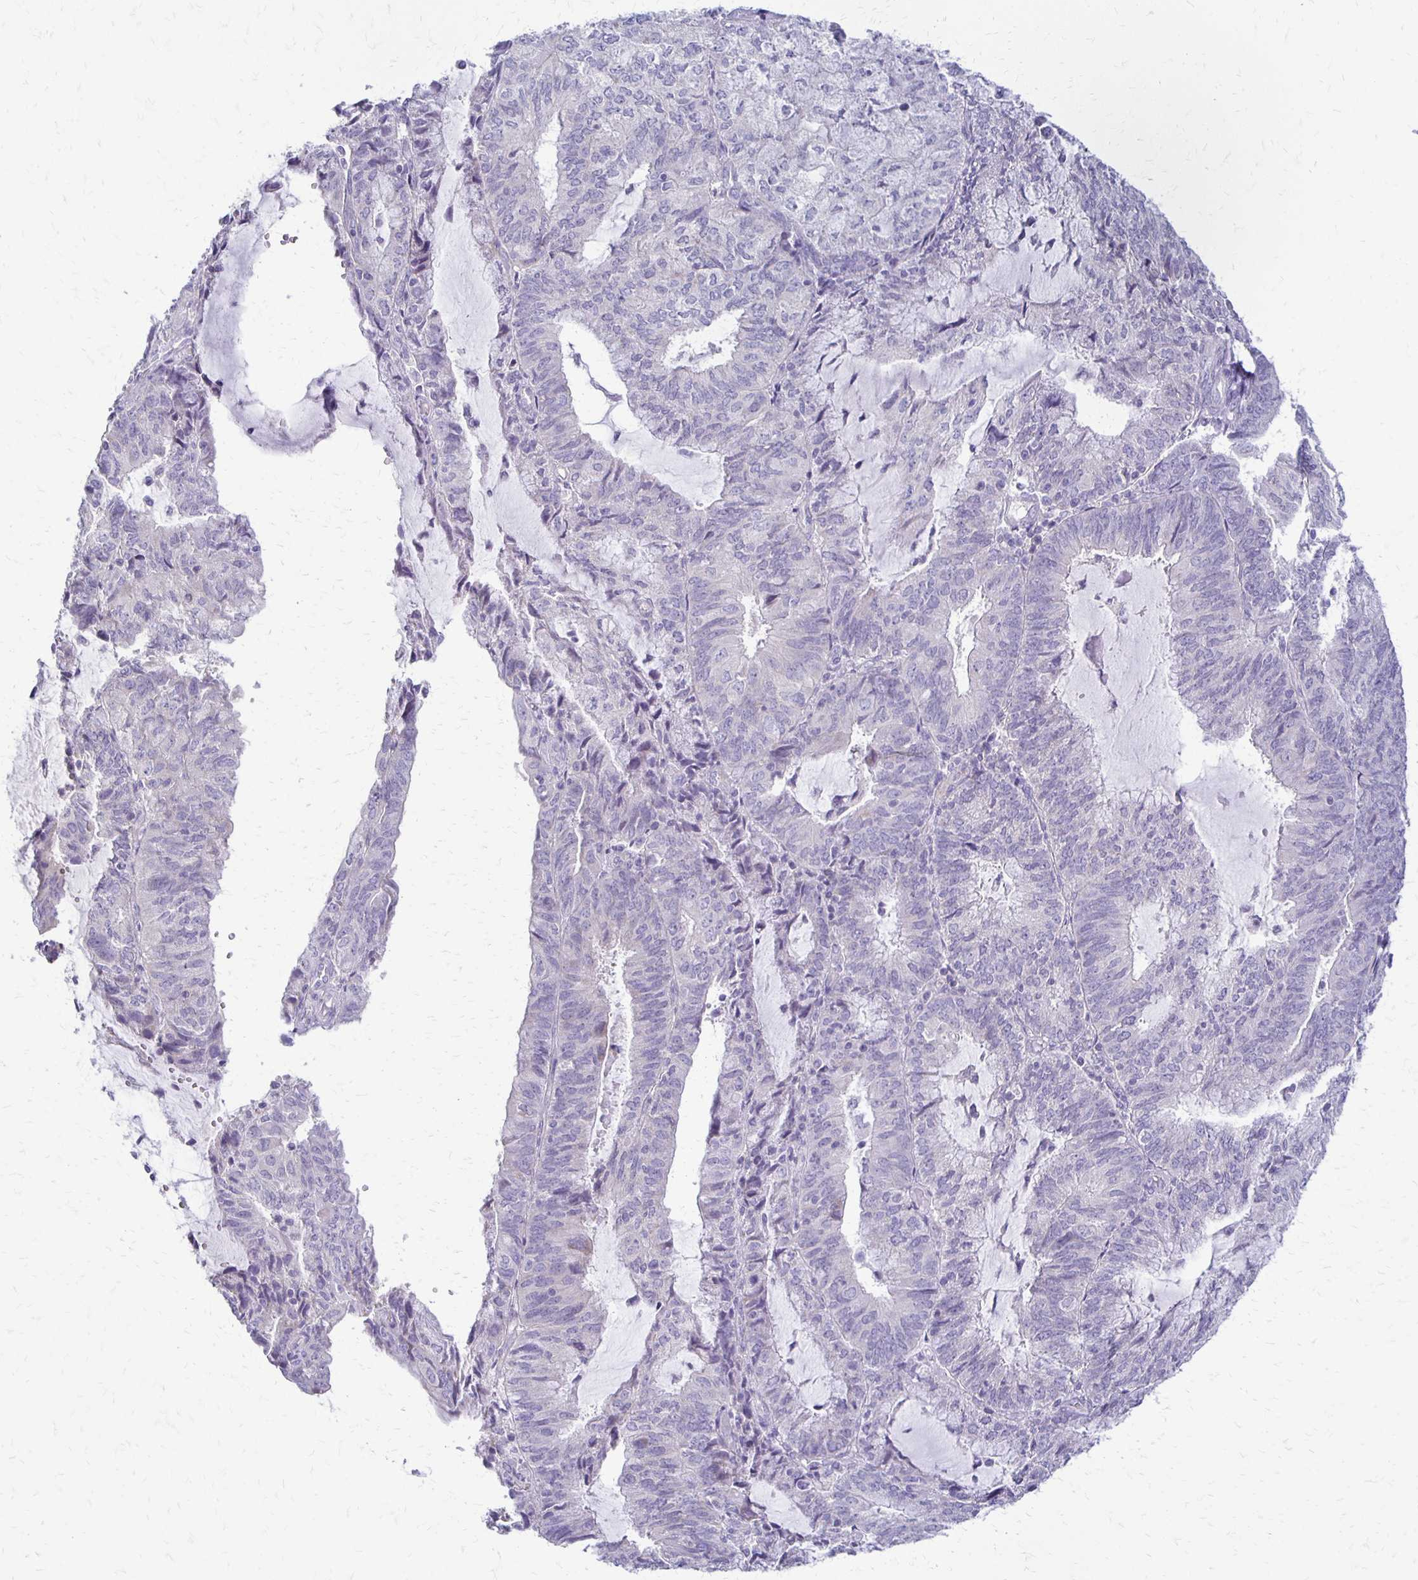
{"staining": {"intensity": "negative", "quantity": "none", "location": "none"}, "tissue": "endometrial cancer", "cell_type": "Tumor cells", "image_type": "cancer", "snomed": [{"axis": "morphology", "description": "Adenocarcinoma, NOS"}, {"axis": "topography", "description": "Endometrium"}], "caption": "Immunohistochemical staining of endometrial cancer (adenocarcinoma) exhibits no significant positivity in tumor cells.", "gene": "RHOC", "patient": {"sex": "female", "age": 81}}